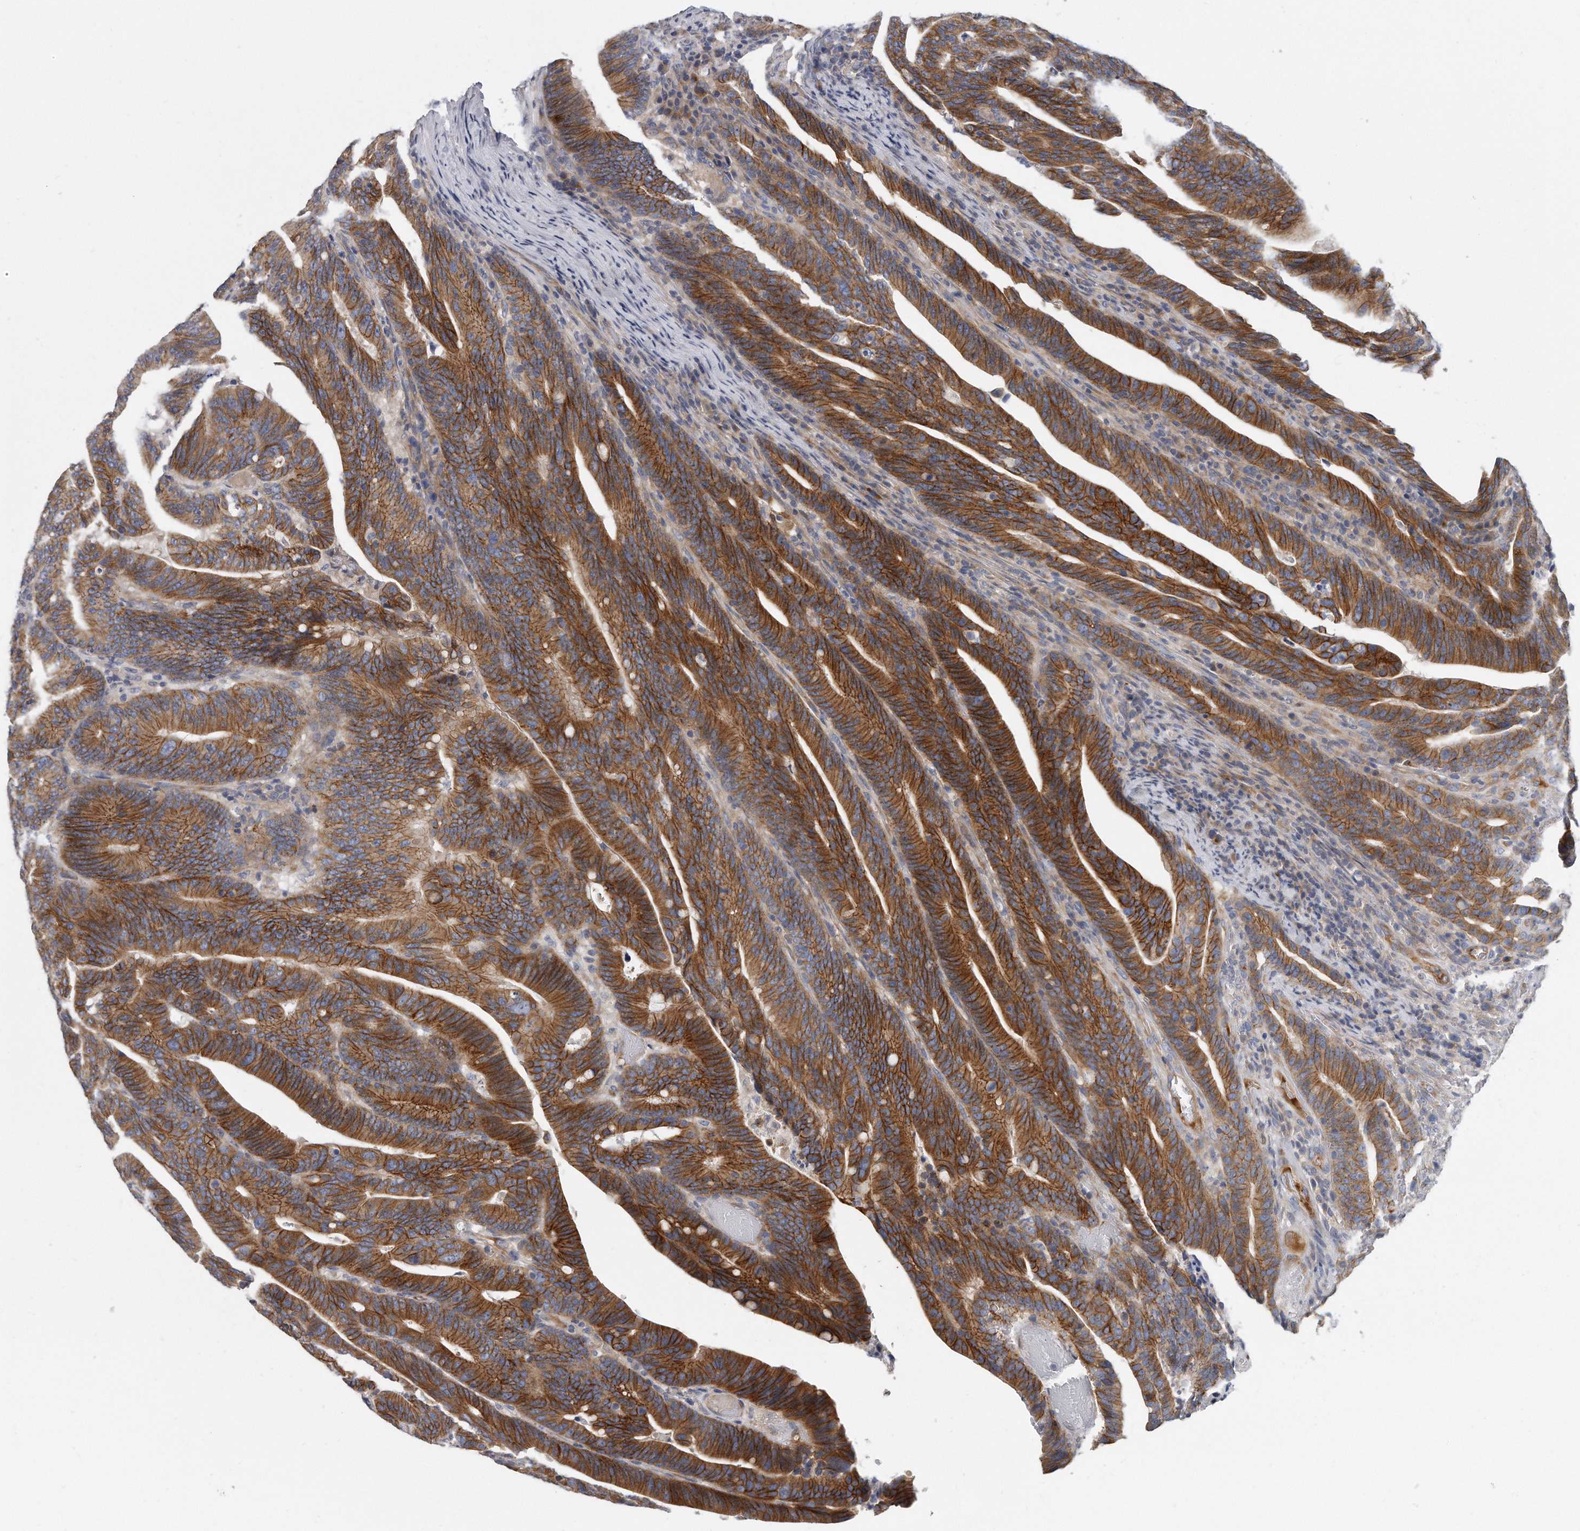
{"staining": {"intensity": "strong", "quantity": ">75%", "location": "cytoplasmic/membranous"}, "tissue": "colorectal cancer", "cell_type": "Tumor cells", "image_type": "cancer", "snomed": [{"axis": "morphology", "description": "Adenocarcinoma, NOS"}, {"axis": "topography", "description": "Colon"}], "caption": "A high-resolution micrograph shows immunohistochemistry staining of colorectal cancer, which demonstrates strong cytoplasmic/membranous positivity in about >75% of tumor cells. The staining was performed using DAB, with brown indicating positive protein expression. Nuclei are stained blue with hematoxylin.", "gene": "PLEKHA6", "patient": {"sex": "female", "age": 66}}